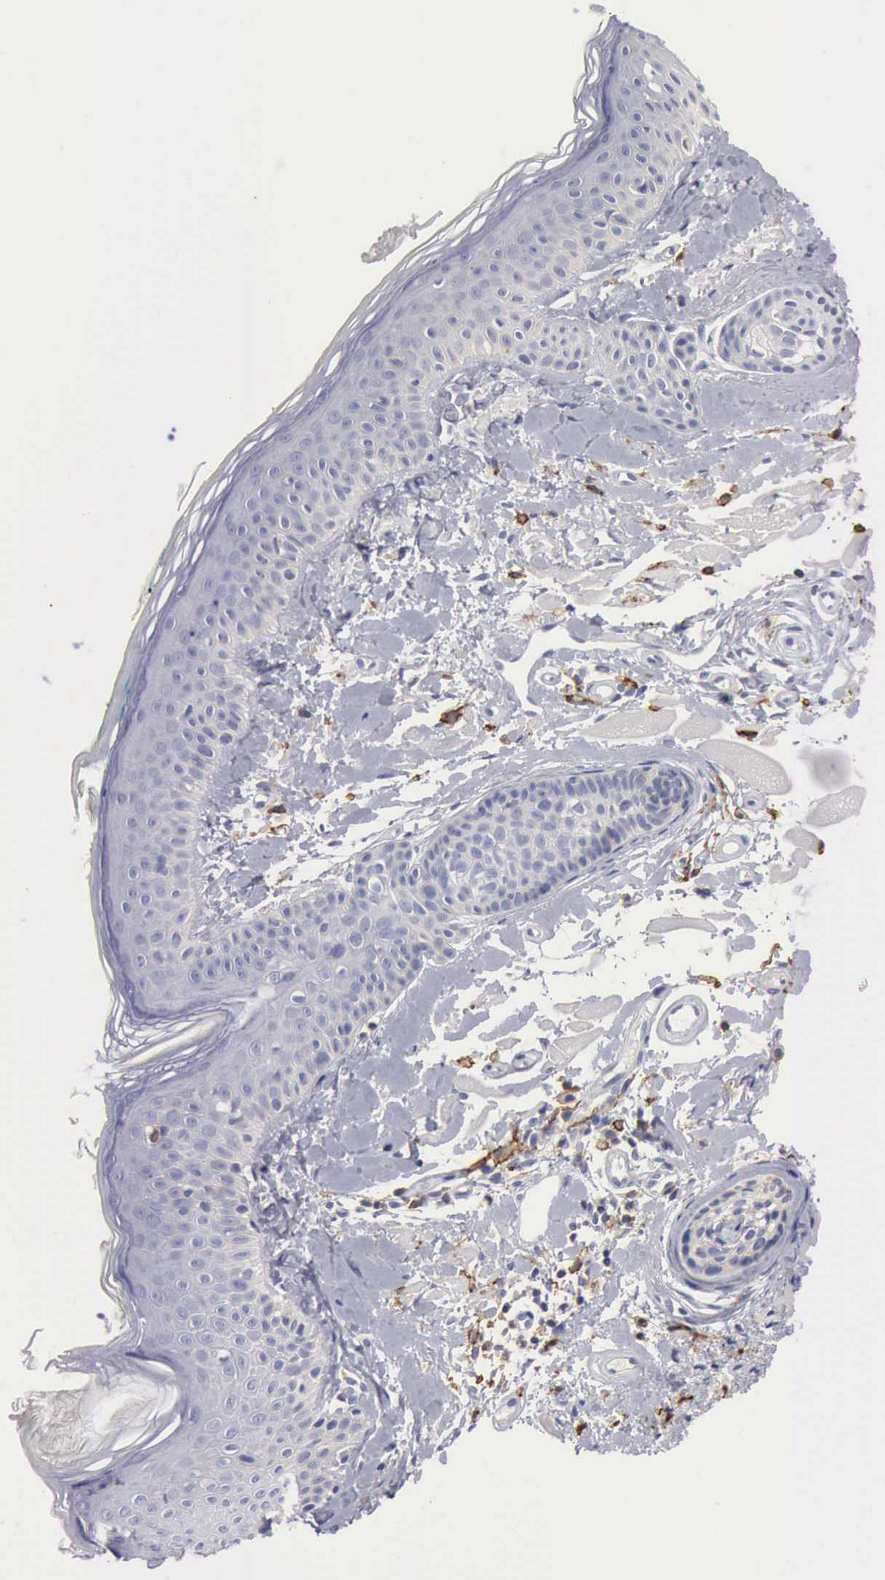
{"staining": {"intensity": "negative", "quantity": "none", "location": "none"}, "tissue": "skin", "cell_type": "Fibroblasts", "image_type": "normal", "snomed": [{"axis": "morphology", "description": "Normal tissue, NOS"}, {"axis": "topography", "description": "Skin"}], "caption": "Skin stained for a protein using IHC demonstrates no staining fibroblasts.", "gene": "PTGS2", "patient": {"sex": "male", "age": 86}}